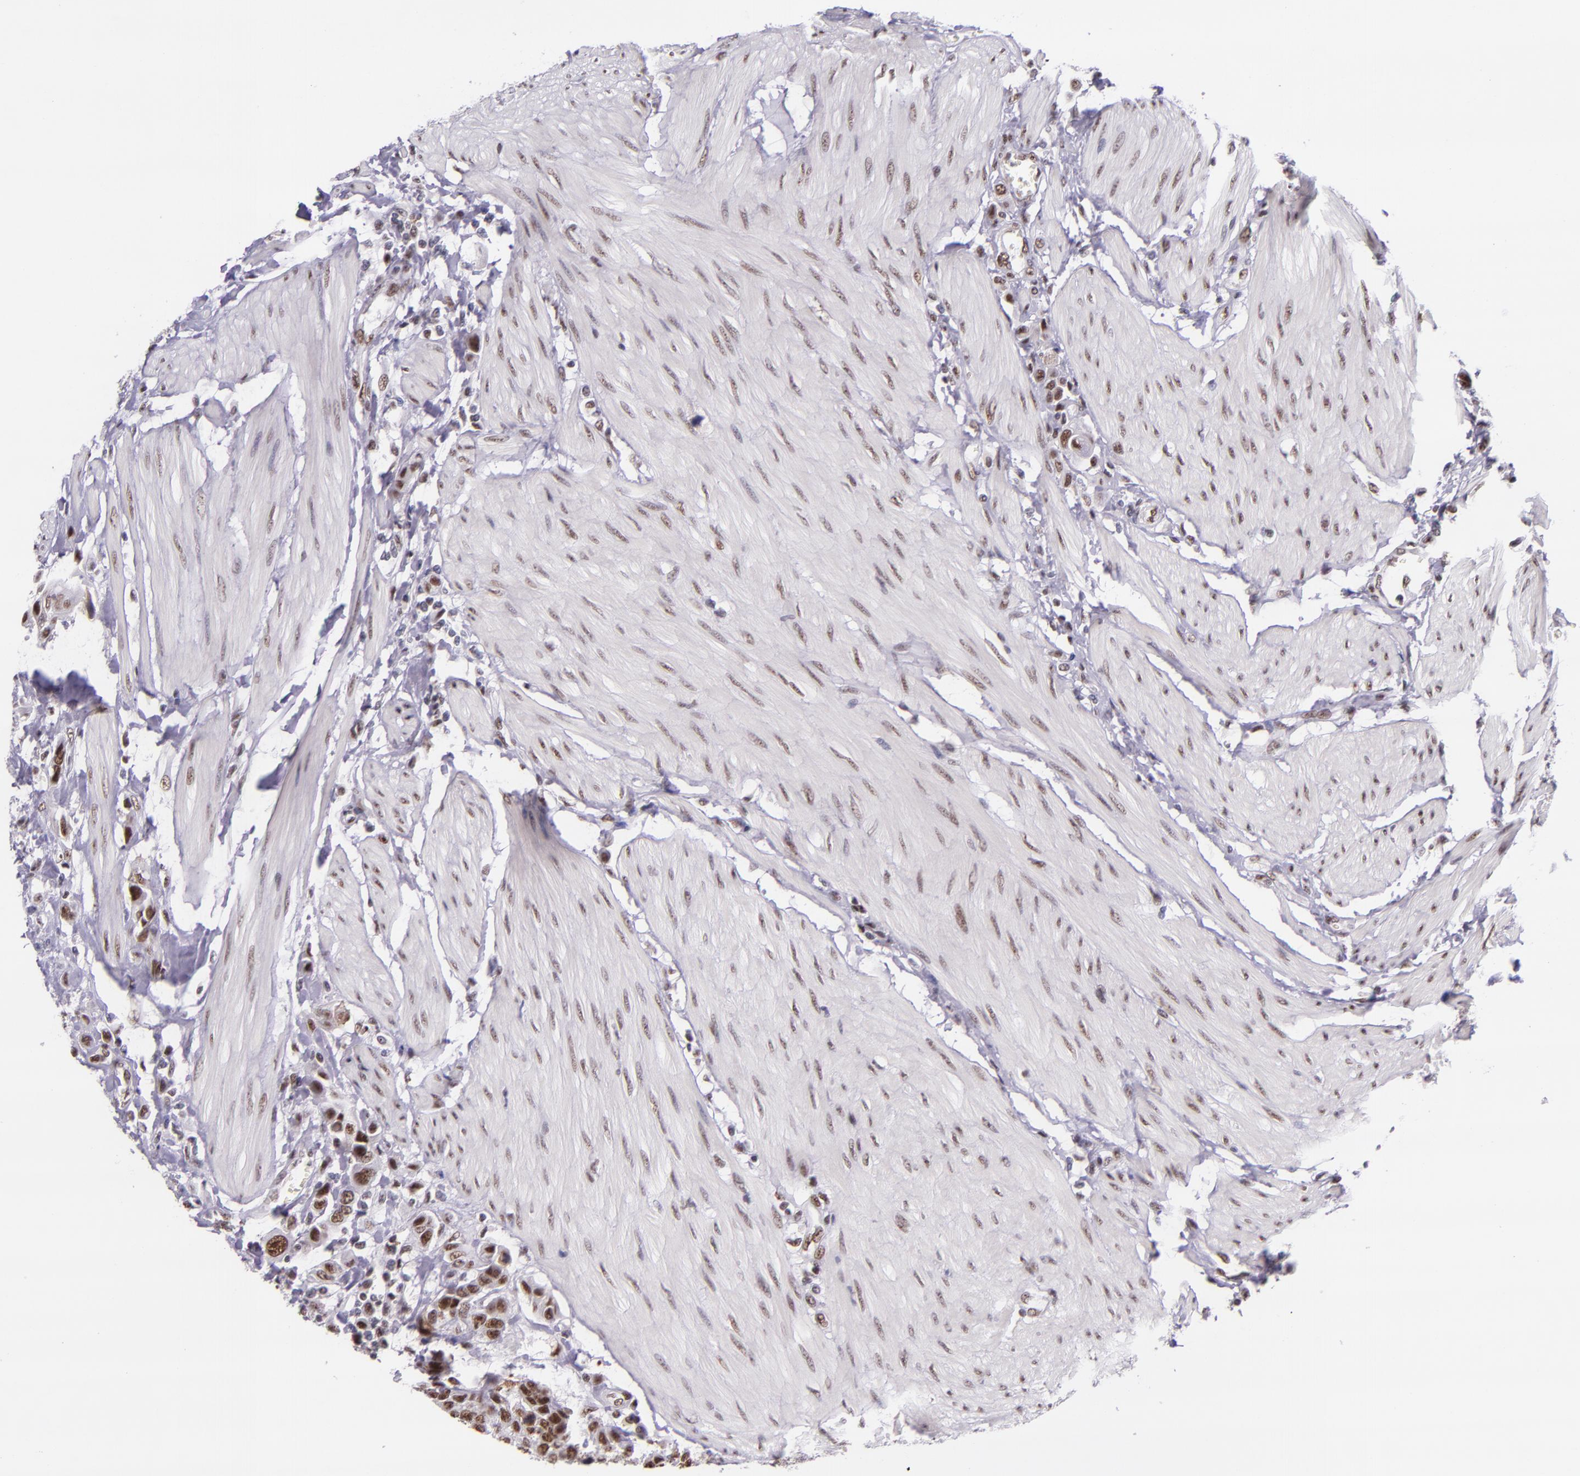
{"staining": {"intensity": "moderate", "quantity": "25%-75%", "location": "nuclear"}, "tissue": "urothelial cancer", "cell_type": "Tumor cells", "image_type": "cancer", "snomed": [{"axis": "morphology", "description": "Urothelial carcinoma, High grade"}, {"axis": "topography", "description": "Urinary bladder"}], "caption": "Protein staining shows moderate nuclear positivity in approximately 25%-75% of tumor cells in urothelial cancer.", "gene": "GPKOW", "patient": {"sex": "male", "age": 50}}